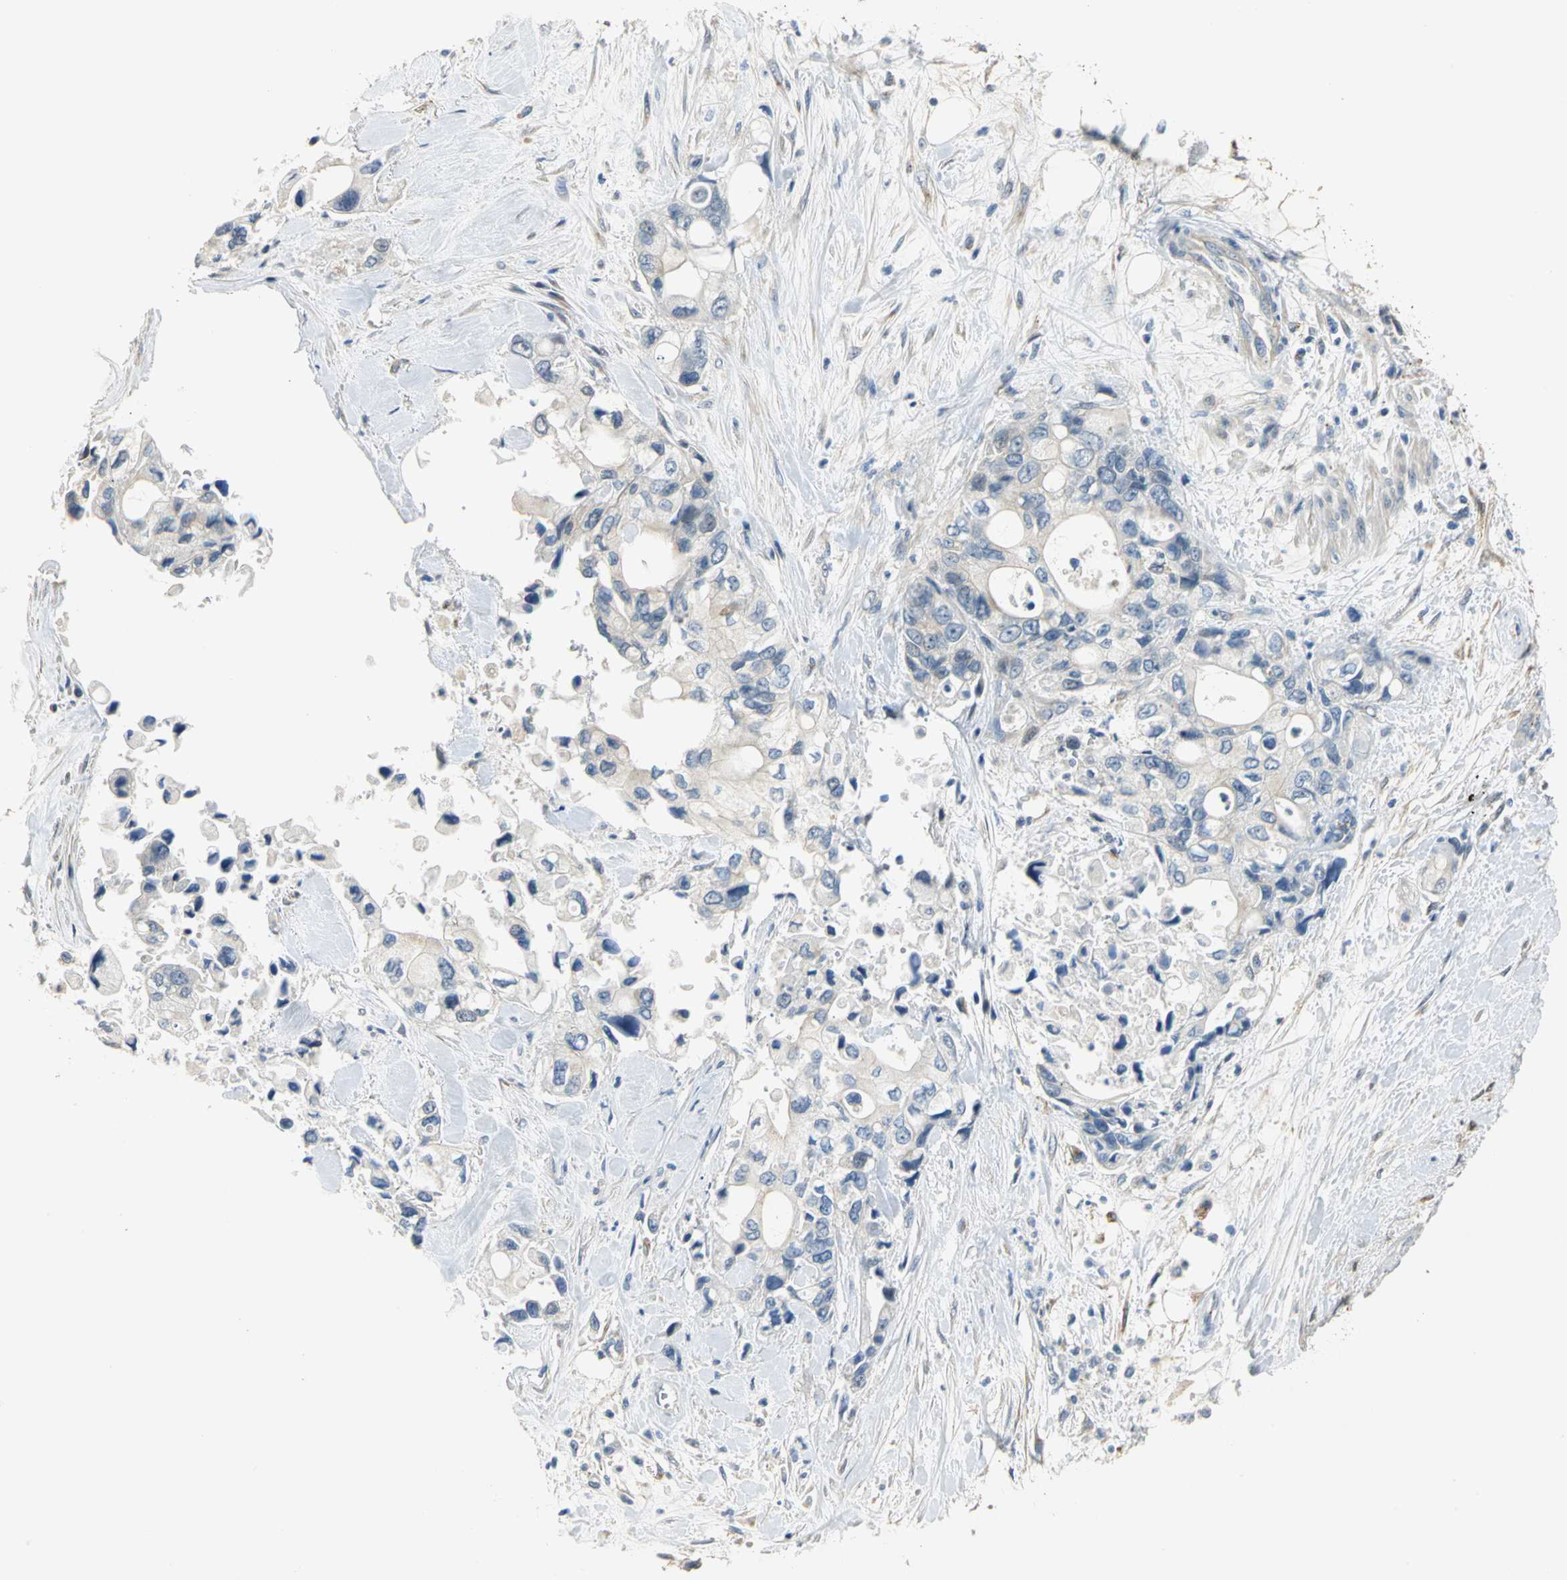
{"staining": {"intensity": "negative", "quantity": "none", "location": "none"}, "tissue": "pancreatic cancer", "cell_type": "Tumor cells", "image_type": "cancer", "snomed": [{"axis": "morphology", "description": "Adenocarcinoma, NOS"}, {"axis": "topography", "description": "Pancreas"}], "caption": "Tumor cells show no significant protein positivity in pancreatic cancer (adenocarcinoma).", "gene": "IL17RB", "patient": {"sex": "male", "age": 70}}